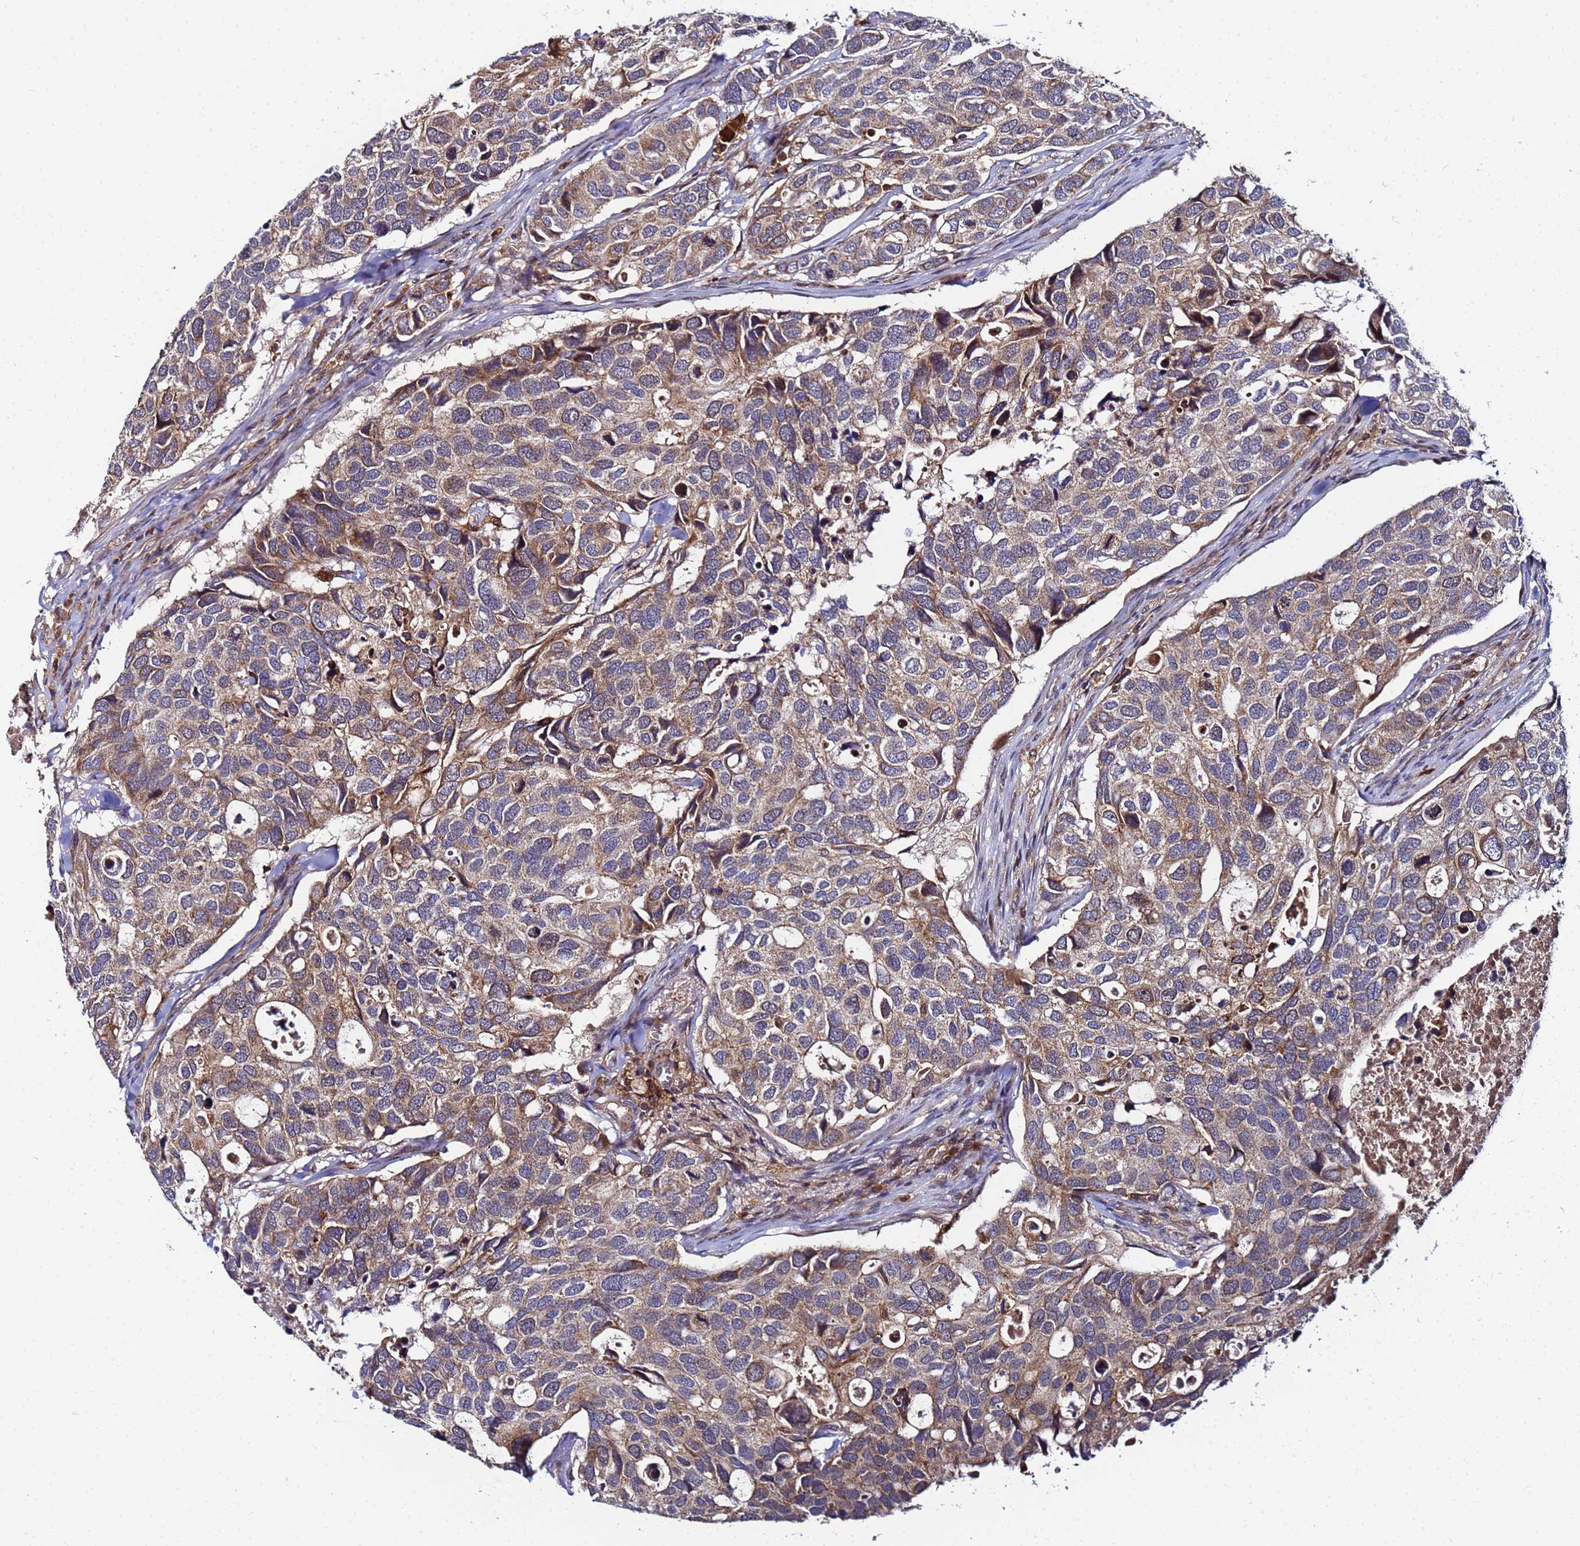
{"staining": {"intensity": "moderate", "quantity": "25%-75%", "location": "cytoplasmic/membranous"}, "tissue": "breast cancer", "cell_type": "Tumor cells", "image_type": "cancer", "snomed": [{"axis": "morphology", "description": "Duct carcinoma"}, {"axis": "topography", "description": "Breast"}], "caption": "Protein expression analysis of human infiltrating ductal carcinoma (breast) reveals moderate cytoplasmic/membranous positivity in approximately 25%-75% of tumor cells.", "gene": "CCDC127", "patient": {"sex": "female", "age": 83}}